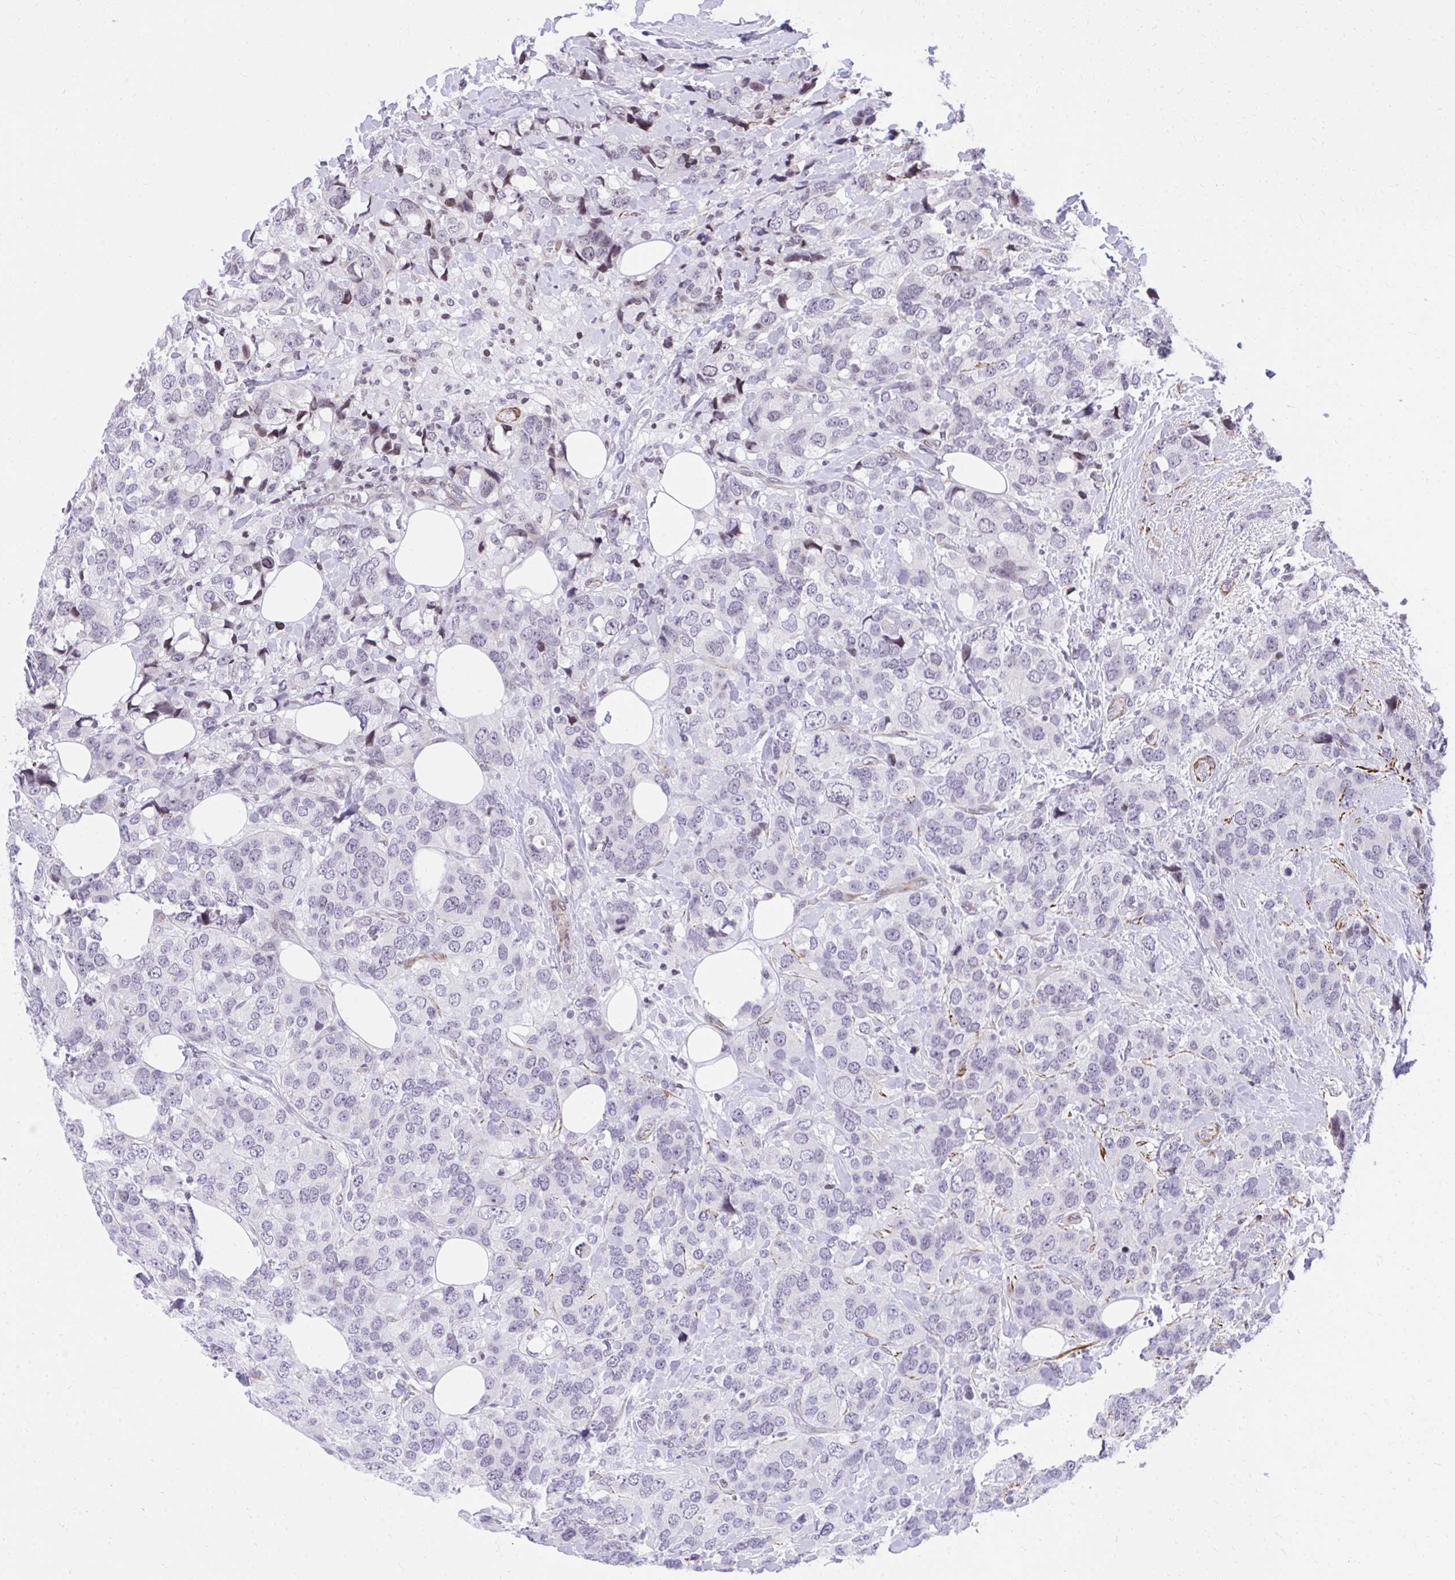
{"staining": {"intensity": "negative", "quantity": "none", "location": "none"}, "tissue": "breast cancer", "cell_type": "Tumor cells", "image_type": "cancer", "snomed": [{"axis": "morphology", "description": "Lobular carcinoma"}, {"axis": "topography", "description": "Breast"}], "caption": "An IHC photomicrograph of breast cancer is shown. There is no staining in tumor cells of breast cancer.", "gene": "KCNN4", "patient": {"sex": "female", "age": 59}}